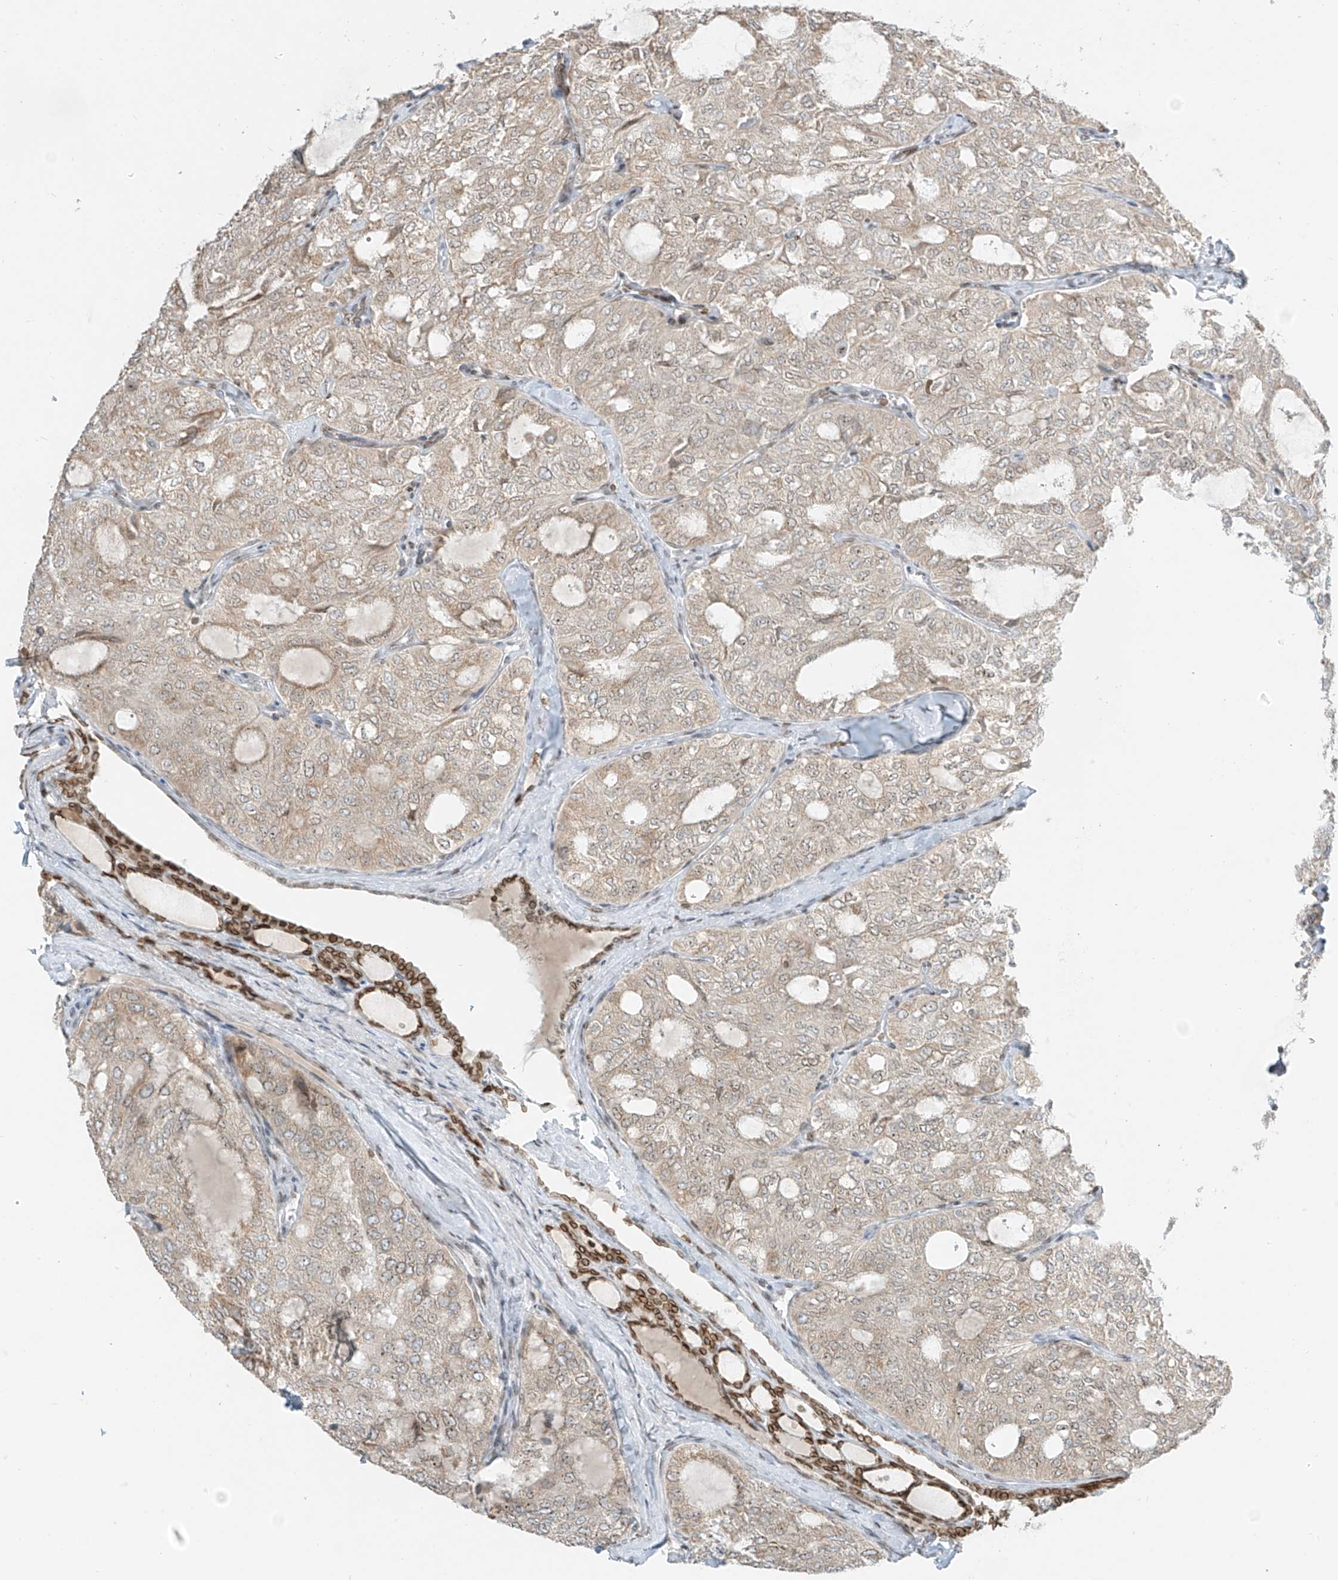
{"staining": {"intensity": "weak", "quantity": "25%-75%", "location": "cytoplasmic/membranous,nuclear"}, "tissue": "thyroid cancer", "cell_type": "Tumor cells", "image_type": "cancer", "snomed": [{"axis": "morphology", "description": "Follicular adenoma carcinoma, NOS"}, {"axis": "topography", "description": "Thyroid gland"}], "caption": "An image showing weak cytoplasmic/membranous and nuclear expression in about 25%-75% of tumor cells in follicular adenoma carcinoma (thyroid), as visualized by brown immunohistochemical staining.", "gene": "SAMD15", "patient": {"sex": "male", "age": 75}}